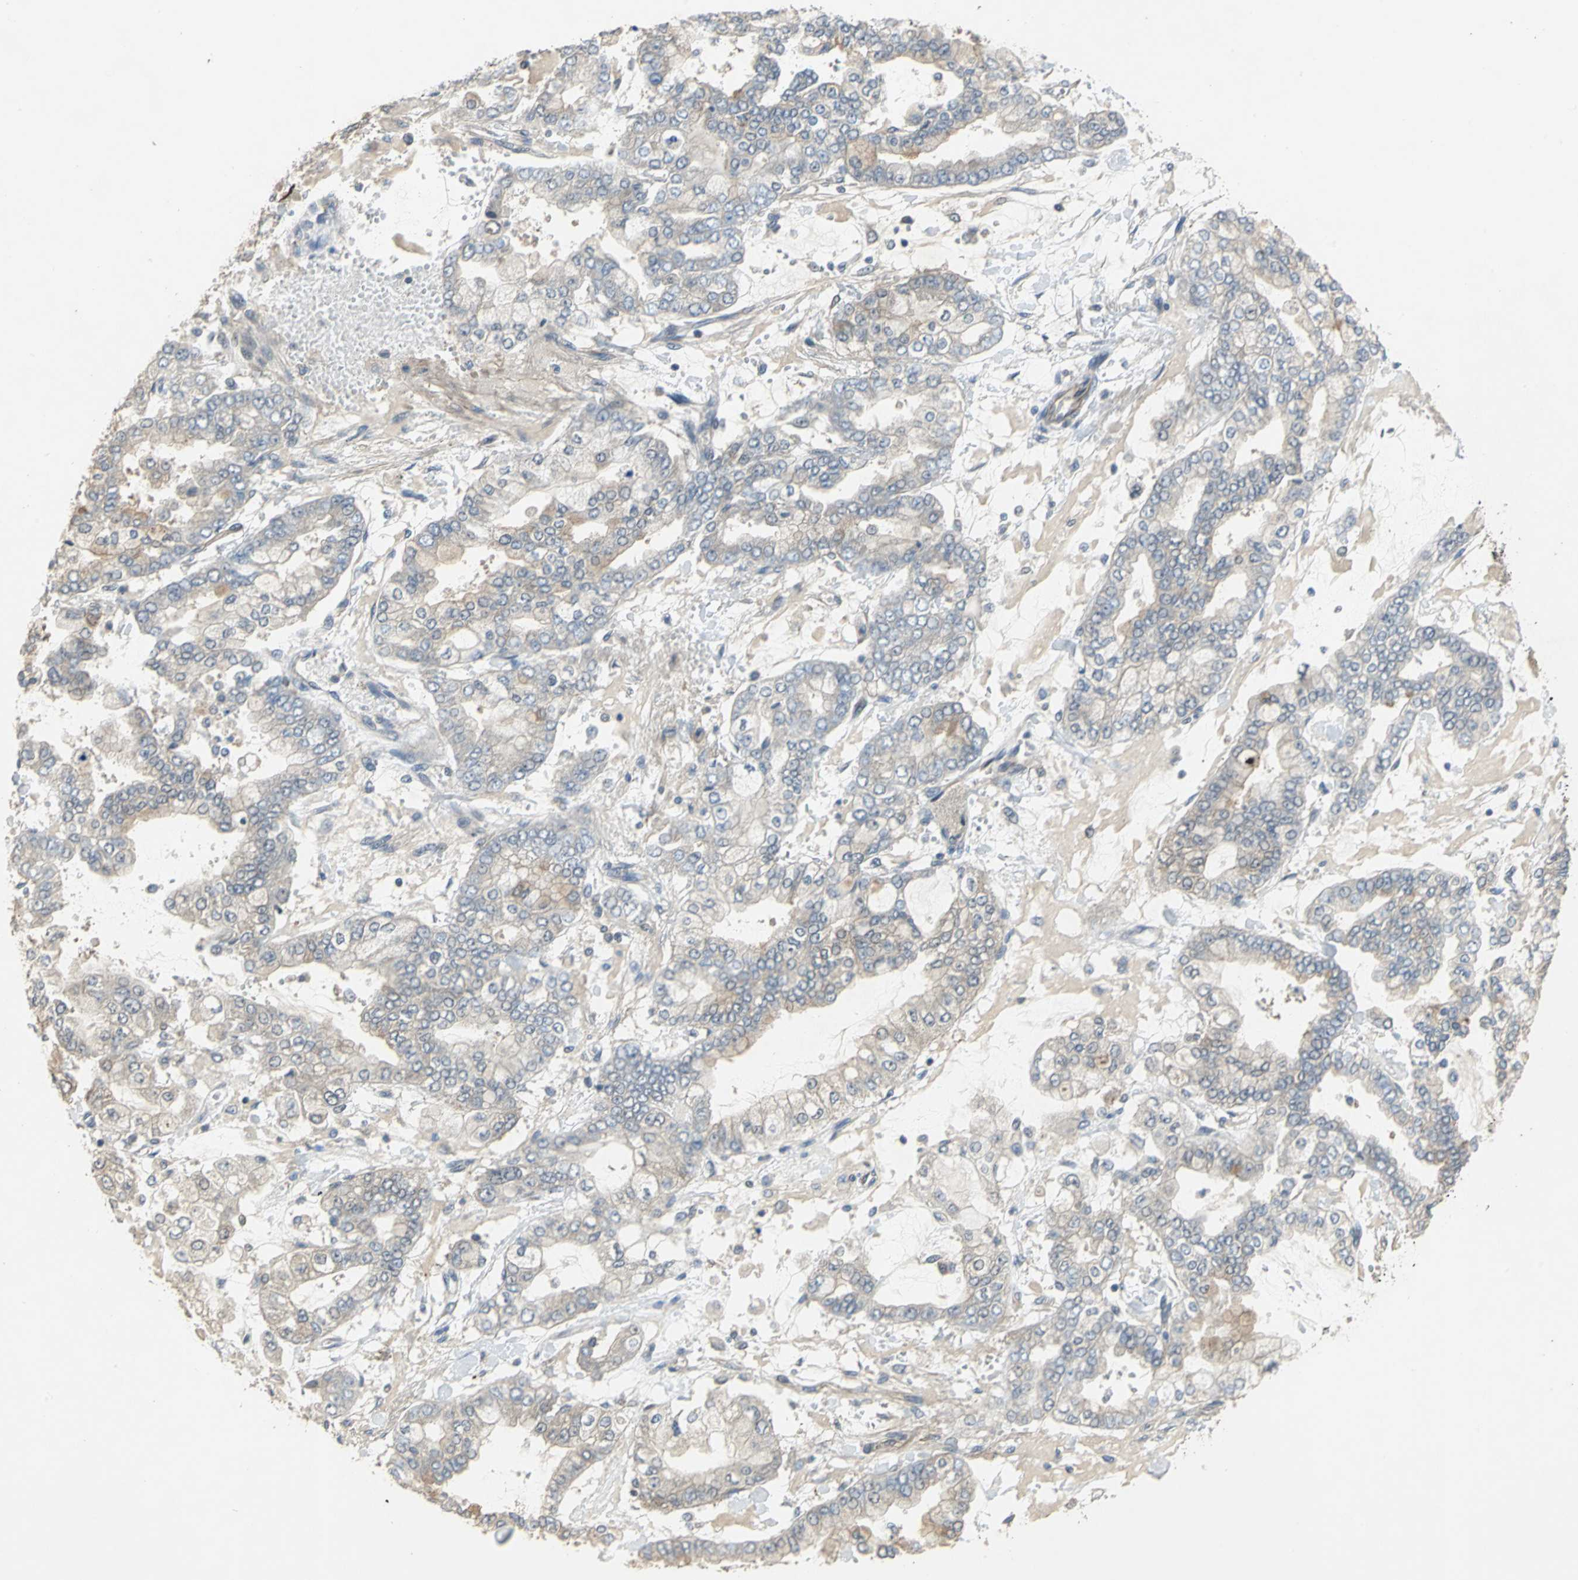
{"staining": {"intensity": "weak", "quantity": ">75%", "location": "cytoplasmic/membranous"}, "tissue": "stomach cancer", "cell_type": "Tumor cells", "image_type": "cancer", "snomed": [{"axis": "morphology", "description": "Normal tissue, NOS"}, {"axis": "morphology", "description": "Adenocarcinoma, NOS"}, {"axis": "topography", "description": "Stomach, upper"}, {"axis": "topography", "description": "Stomach"}], "caption": "Human stomach cancer stained with a protein marker displays weak staining in tumor cells.", "gene": "MET", "patient": {"sex": "male", "age": 76}}